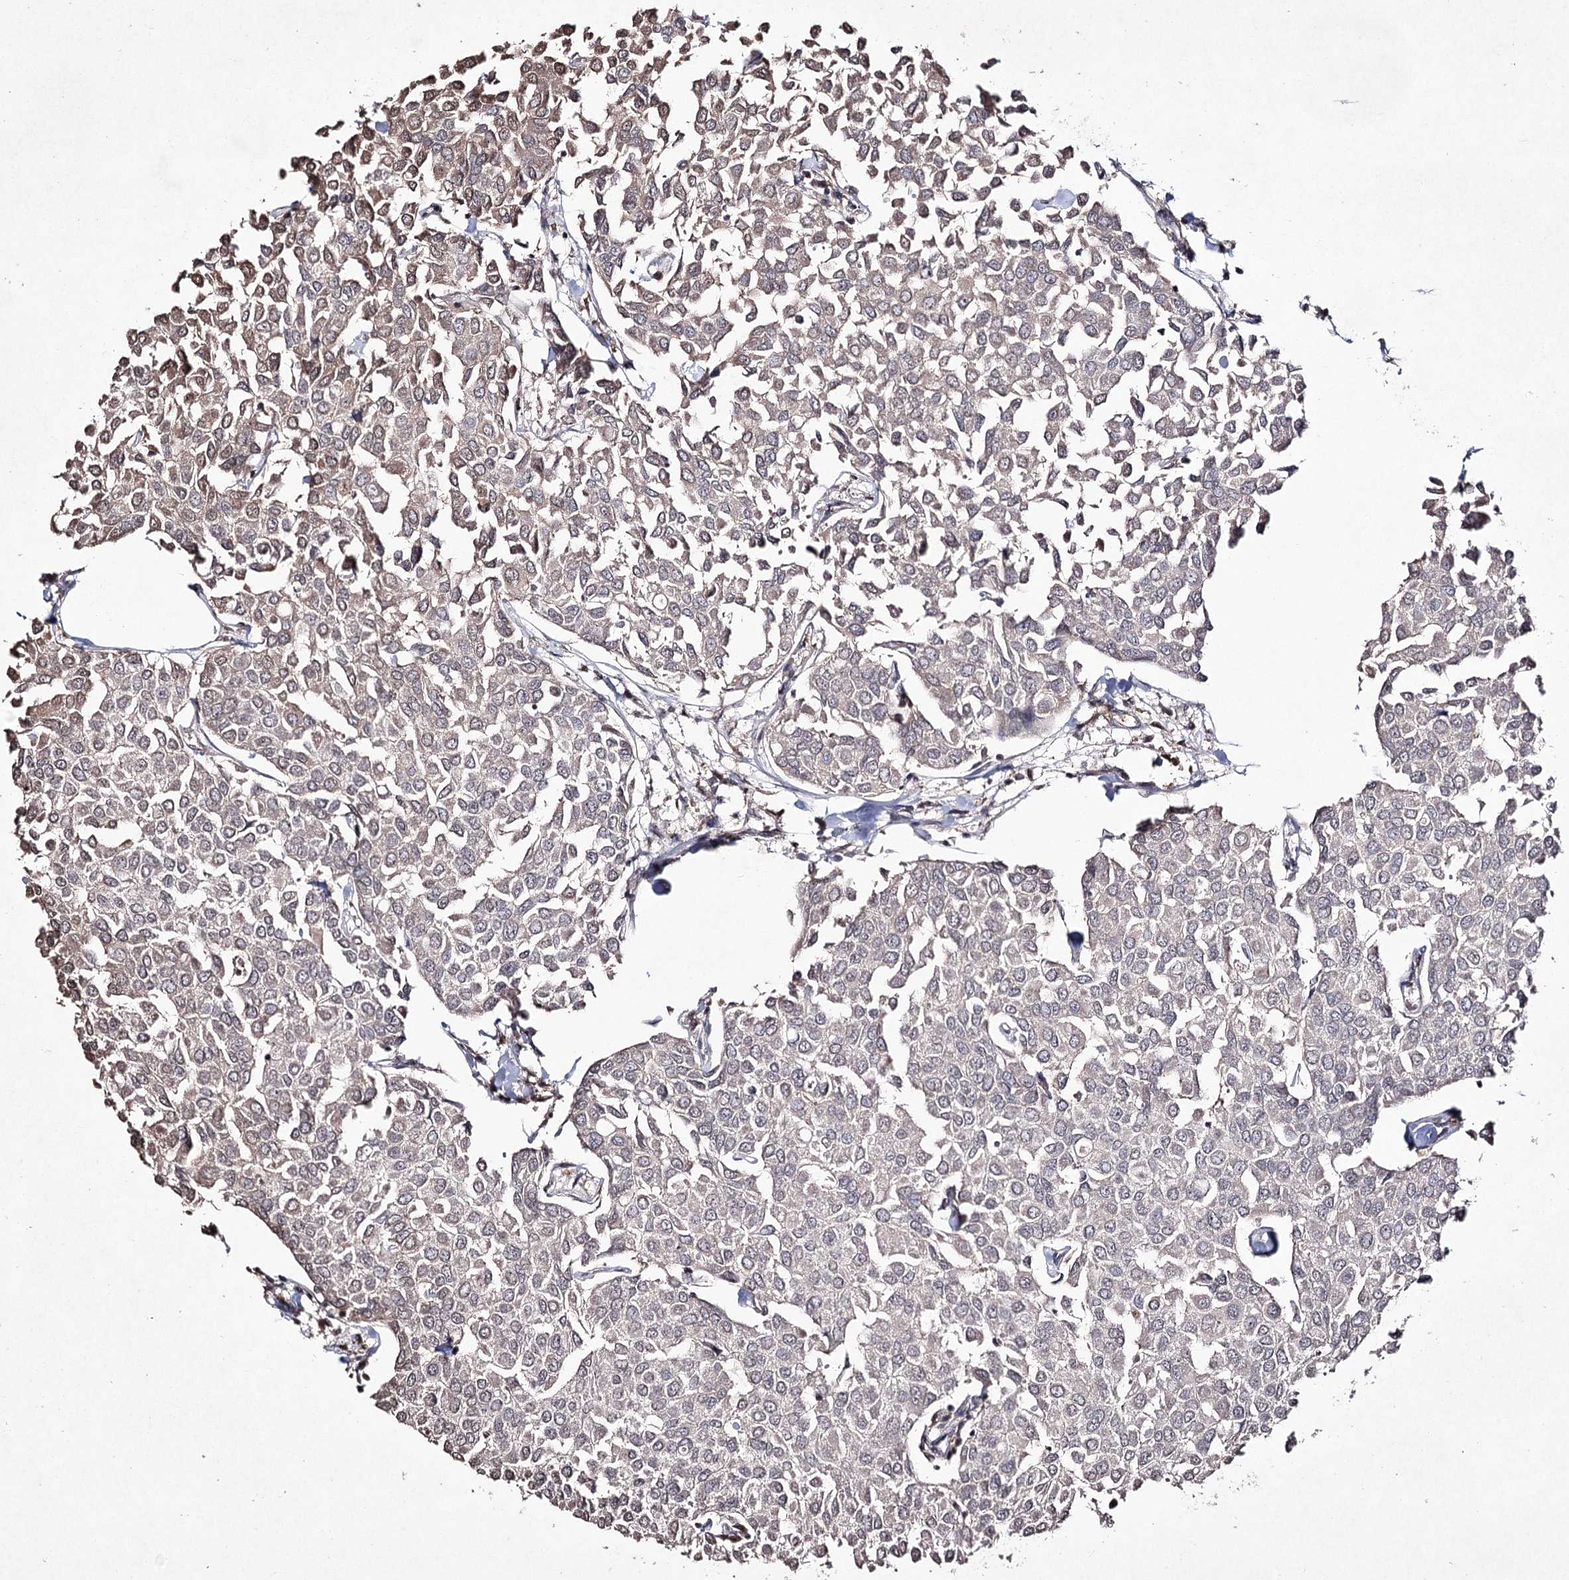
{"staining": {"intensity": "weak", "quantity": "<25%", "location": "cytoplasmic/membranous,nuclear"}, "tissue": "breast cancer", "cell_type": "Tumor cells", "image_type": "cancer", "snomed": [{"axis": "morphology", "description": "Duct carcinoma"}, {"axis": "topography", "description": "Breast"}], "caption": "IHC histopathology image of neoplastic tissue: breast cancer (infiltrating ductal carcinoma) stained with DAB demonstrates no significant protein expression in tumor cells.", "gene": "SYNGR3", "patient": {"sex": "female", "age": 55}}